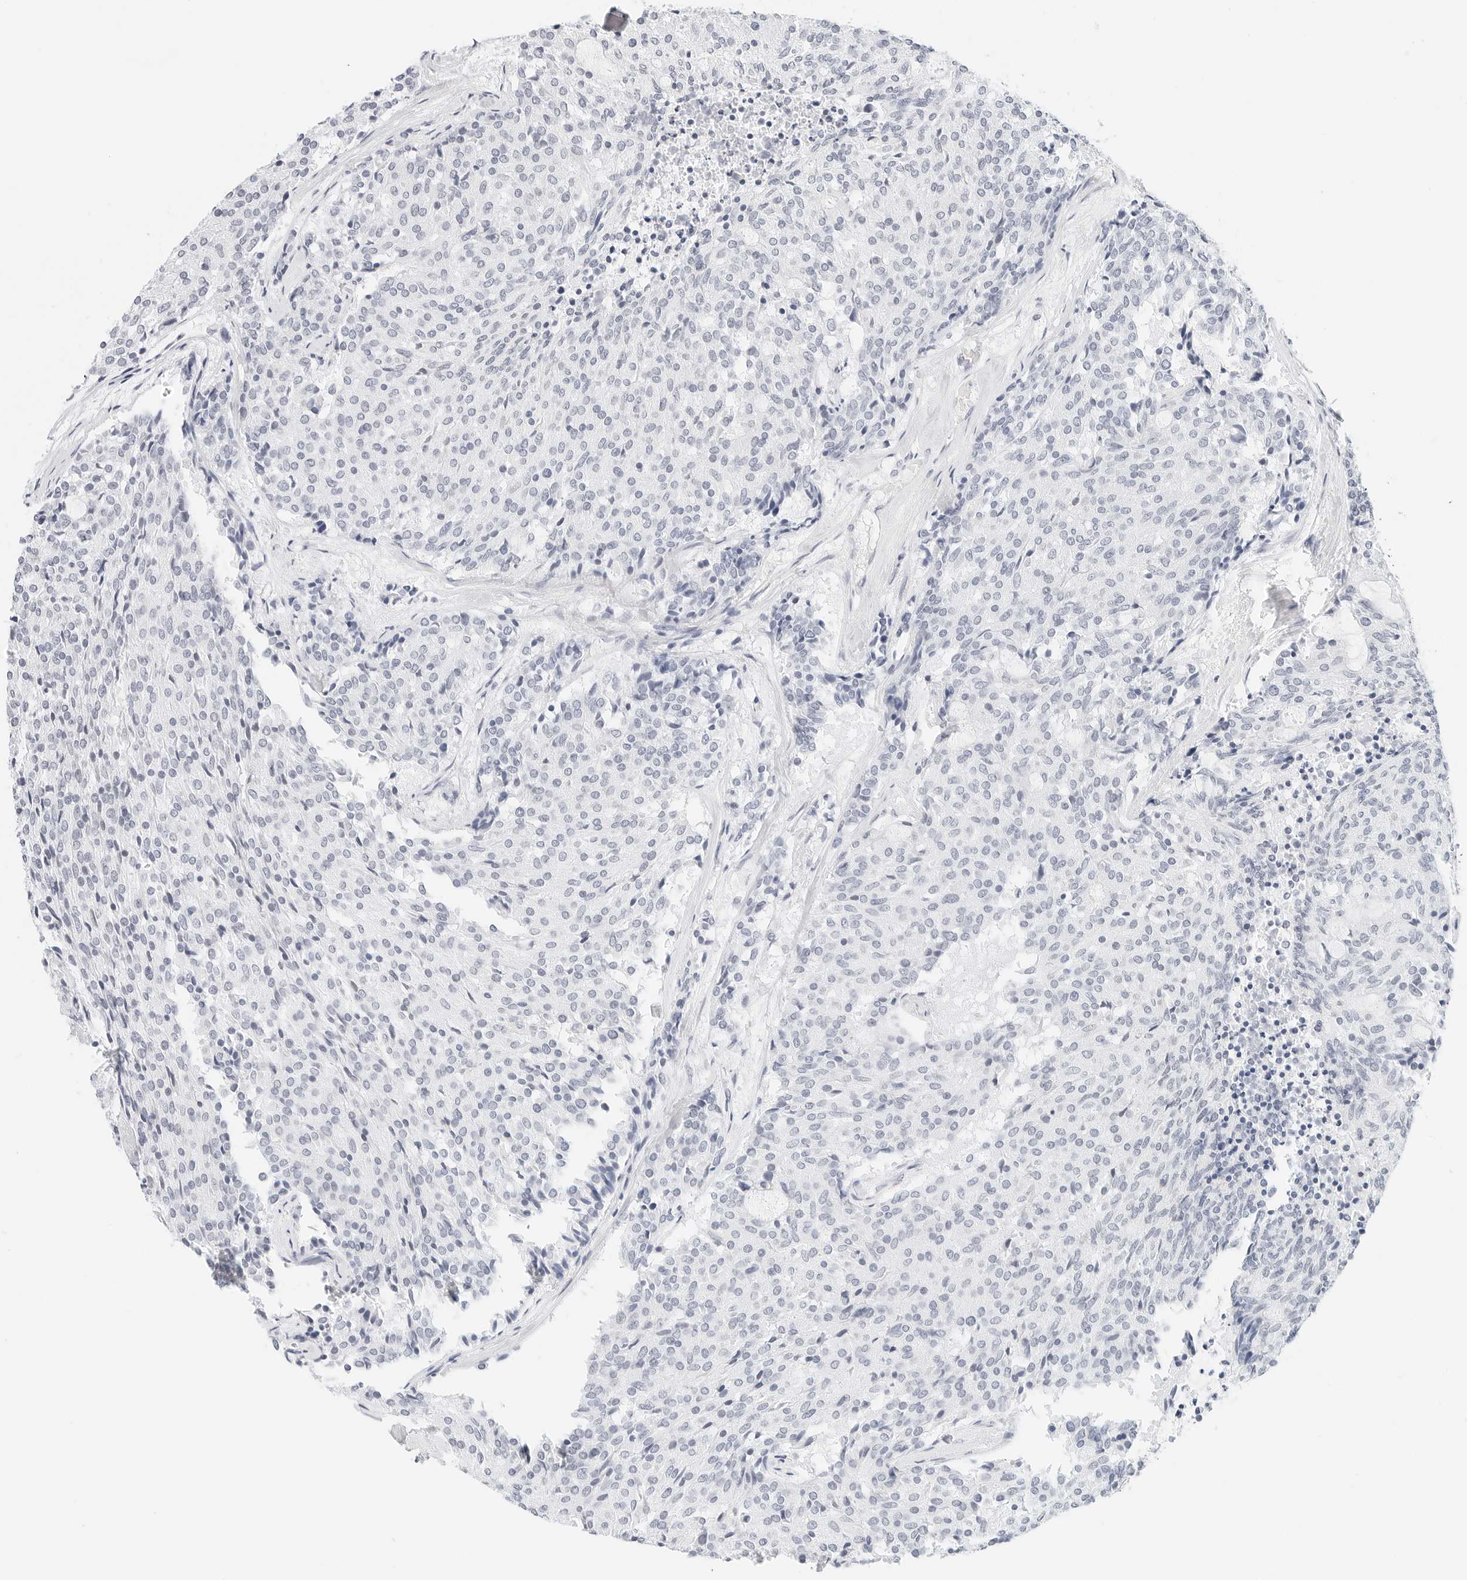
{"staining": {"intensity": "negative", "quantity": "none", "location": "none"}, "tissue": "carcinoid", "cell_type": "Tumor cells", "image_type": "cancer", "snomed": [{"axis": "morphology", "description": "Carcinoid, malignant, NOS"}, {"axis": "topography", "description": "Pancreas"}], "caption": "High magnification brightfield microscopy of carcinoid stained with DAB (3,3'-diaminobenzidine) (brown) and counterstained with hematoxylin (blue): tumor cells show no significant positivity. The staining is performed using DAB brown chromogen with nuclei counter-stained in using hematoxylin.", "gene": "CD22", "patient": {"sex": "female", "age": 54}}